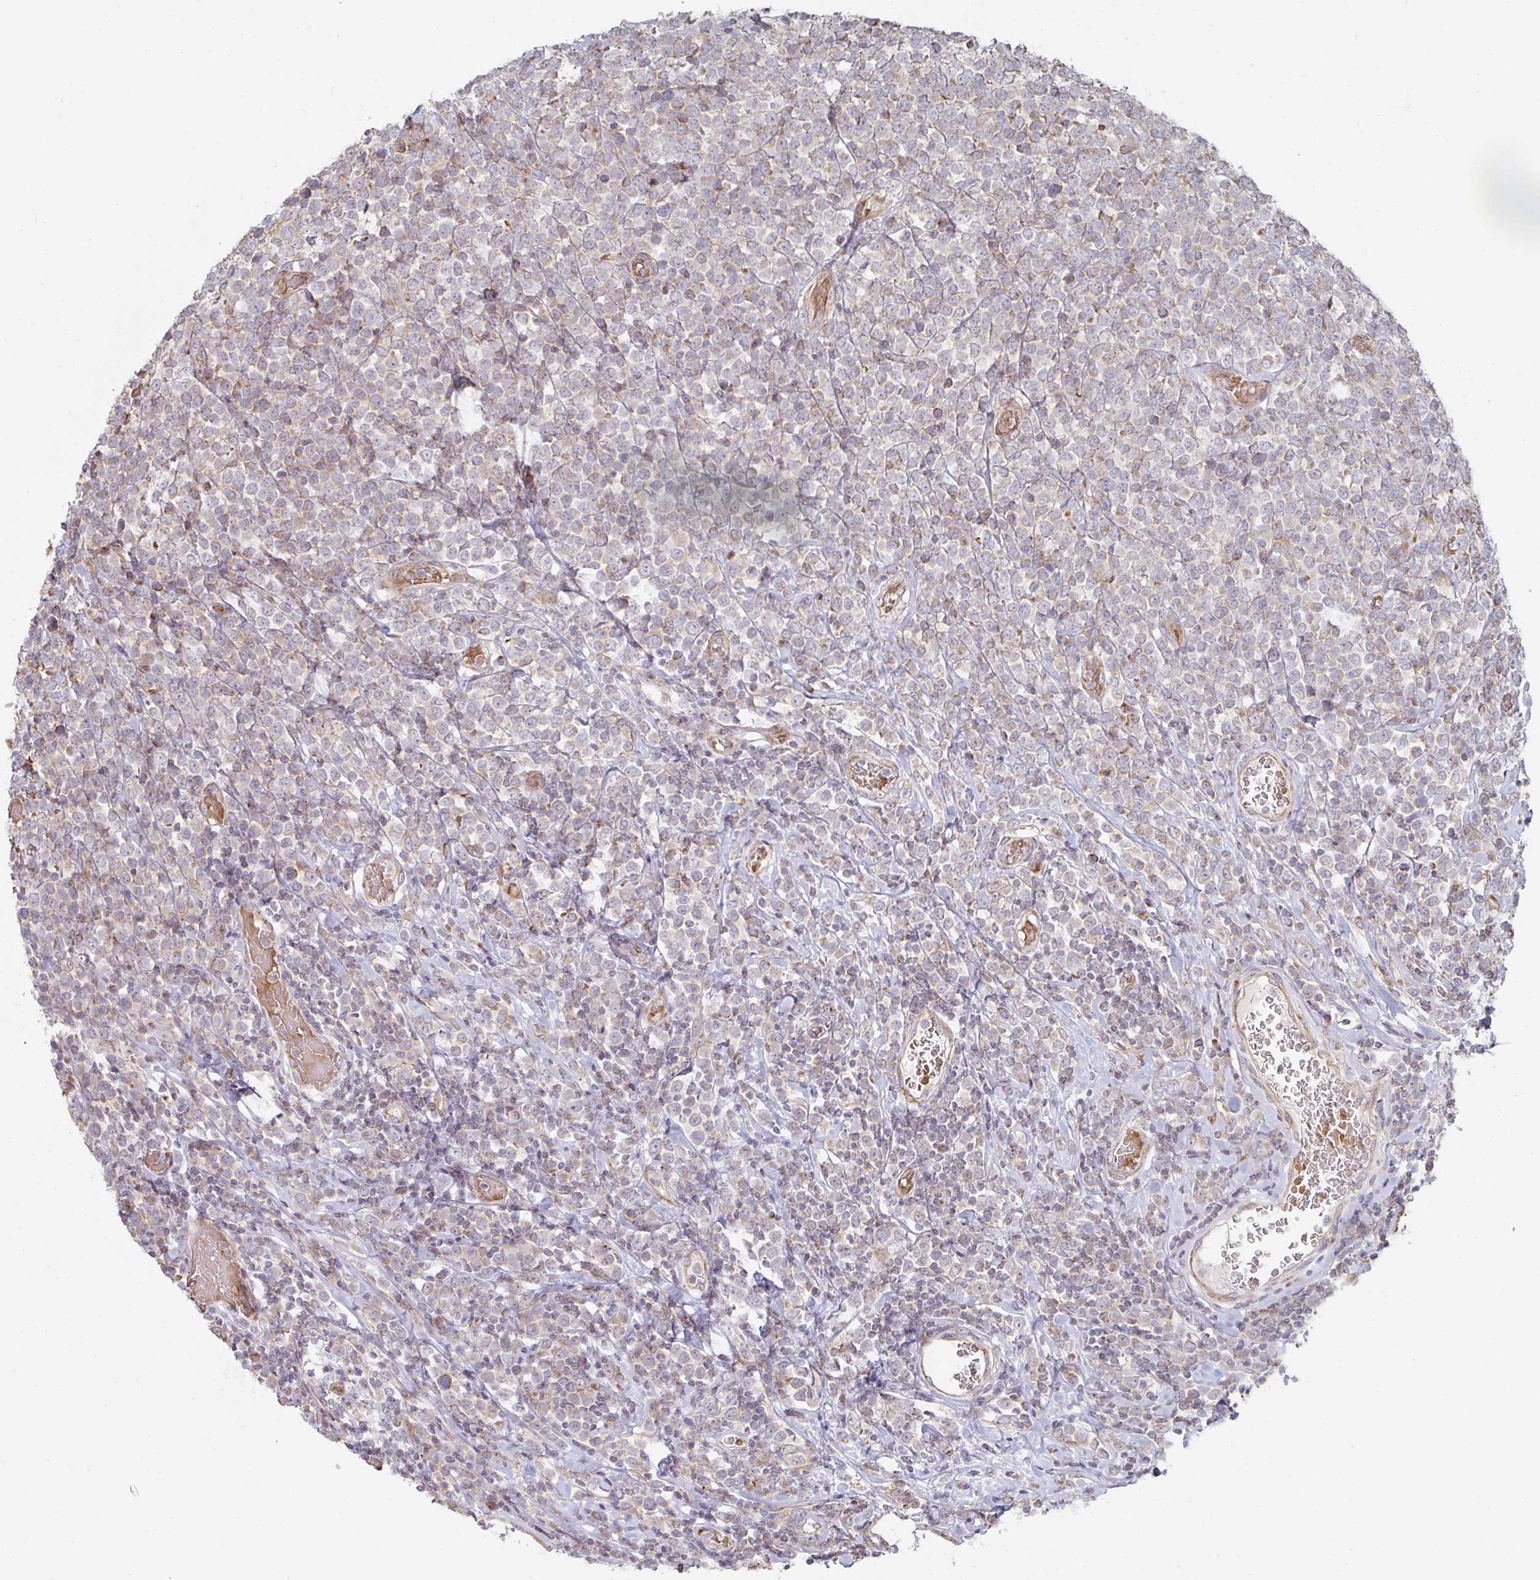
{"staining": {"intensity": "weak", "quantity": "<25%", "location": "cytoplasmic/membranous"}, "tissue": "lymphoma", "cell_type": "Tumor cells", "image_type": "cancer", "snomed": [{"axis": "morphology", "description": "Malignant lymphoma, non-Hodgkin's type, High grade"}, {"axis": "topography", "description": "Soft tissue"}], "caption": "Lymphoma stained for a protein using immunohistochemistry exhibits no staining tumor cells.", "gene": "ZNF526", "patient": {"sex": "female", "age": 56}}